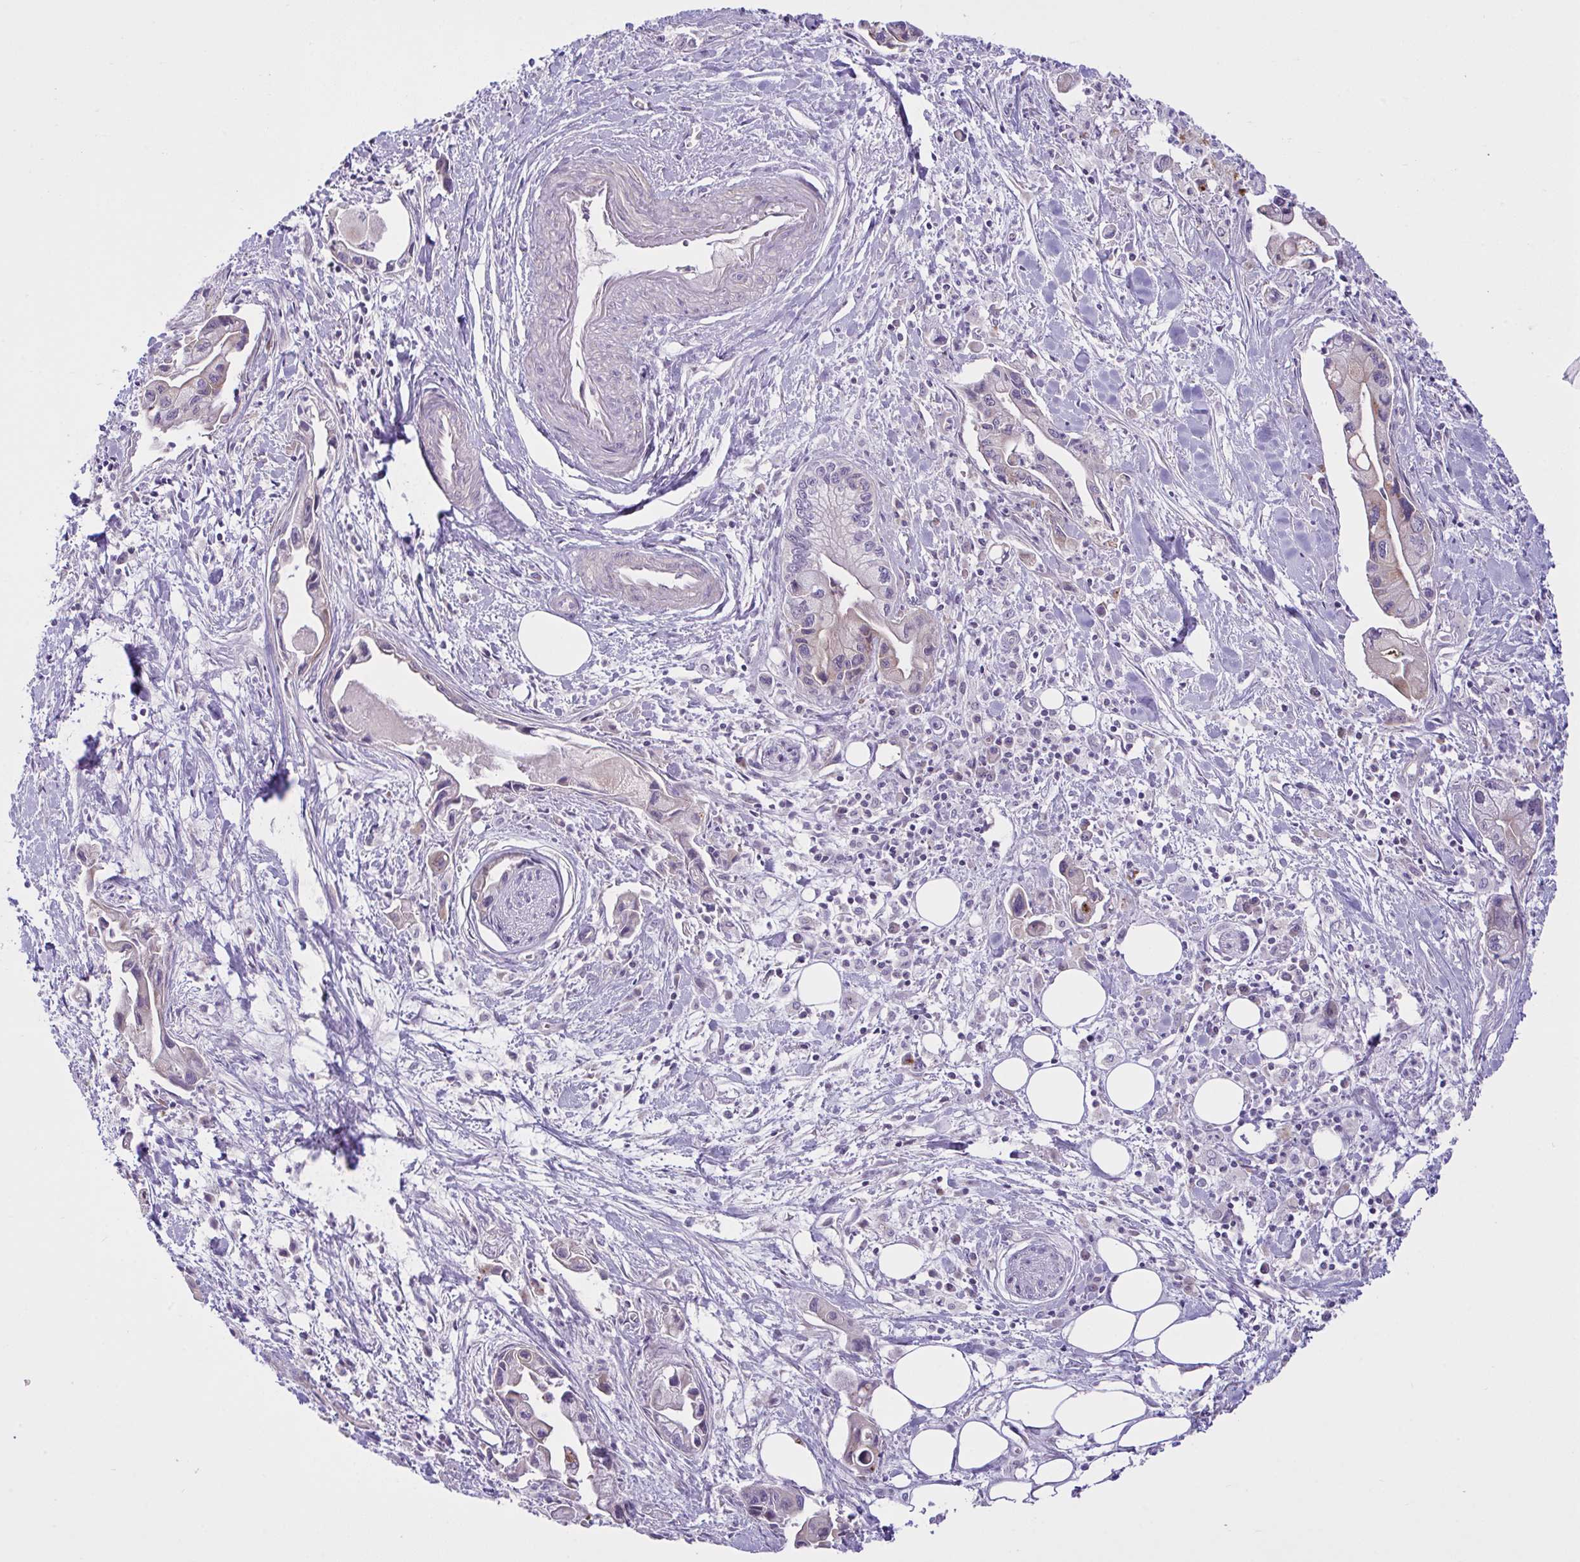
{"staining": {"intensity": "negative", "quantity": "none", "location": "none"}, "tissue": "pancreatic cancer", "cell_type": "Tumor cells", "image_type": "cancer", "snomed": [{"axis": "morphology", "description": "Adenocarcinoma, NOS"}, {"axis": "topography", "description": "Pancreas"}], "caption": "Pancreatic adenocarcinoma was stained to show a protein in brown. There is no significant positivity in tumor cells.", "gene": "SYNPO2L", "patient": {"sex": "male", "age": 61}}